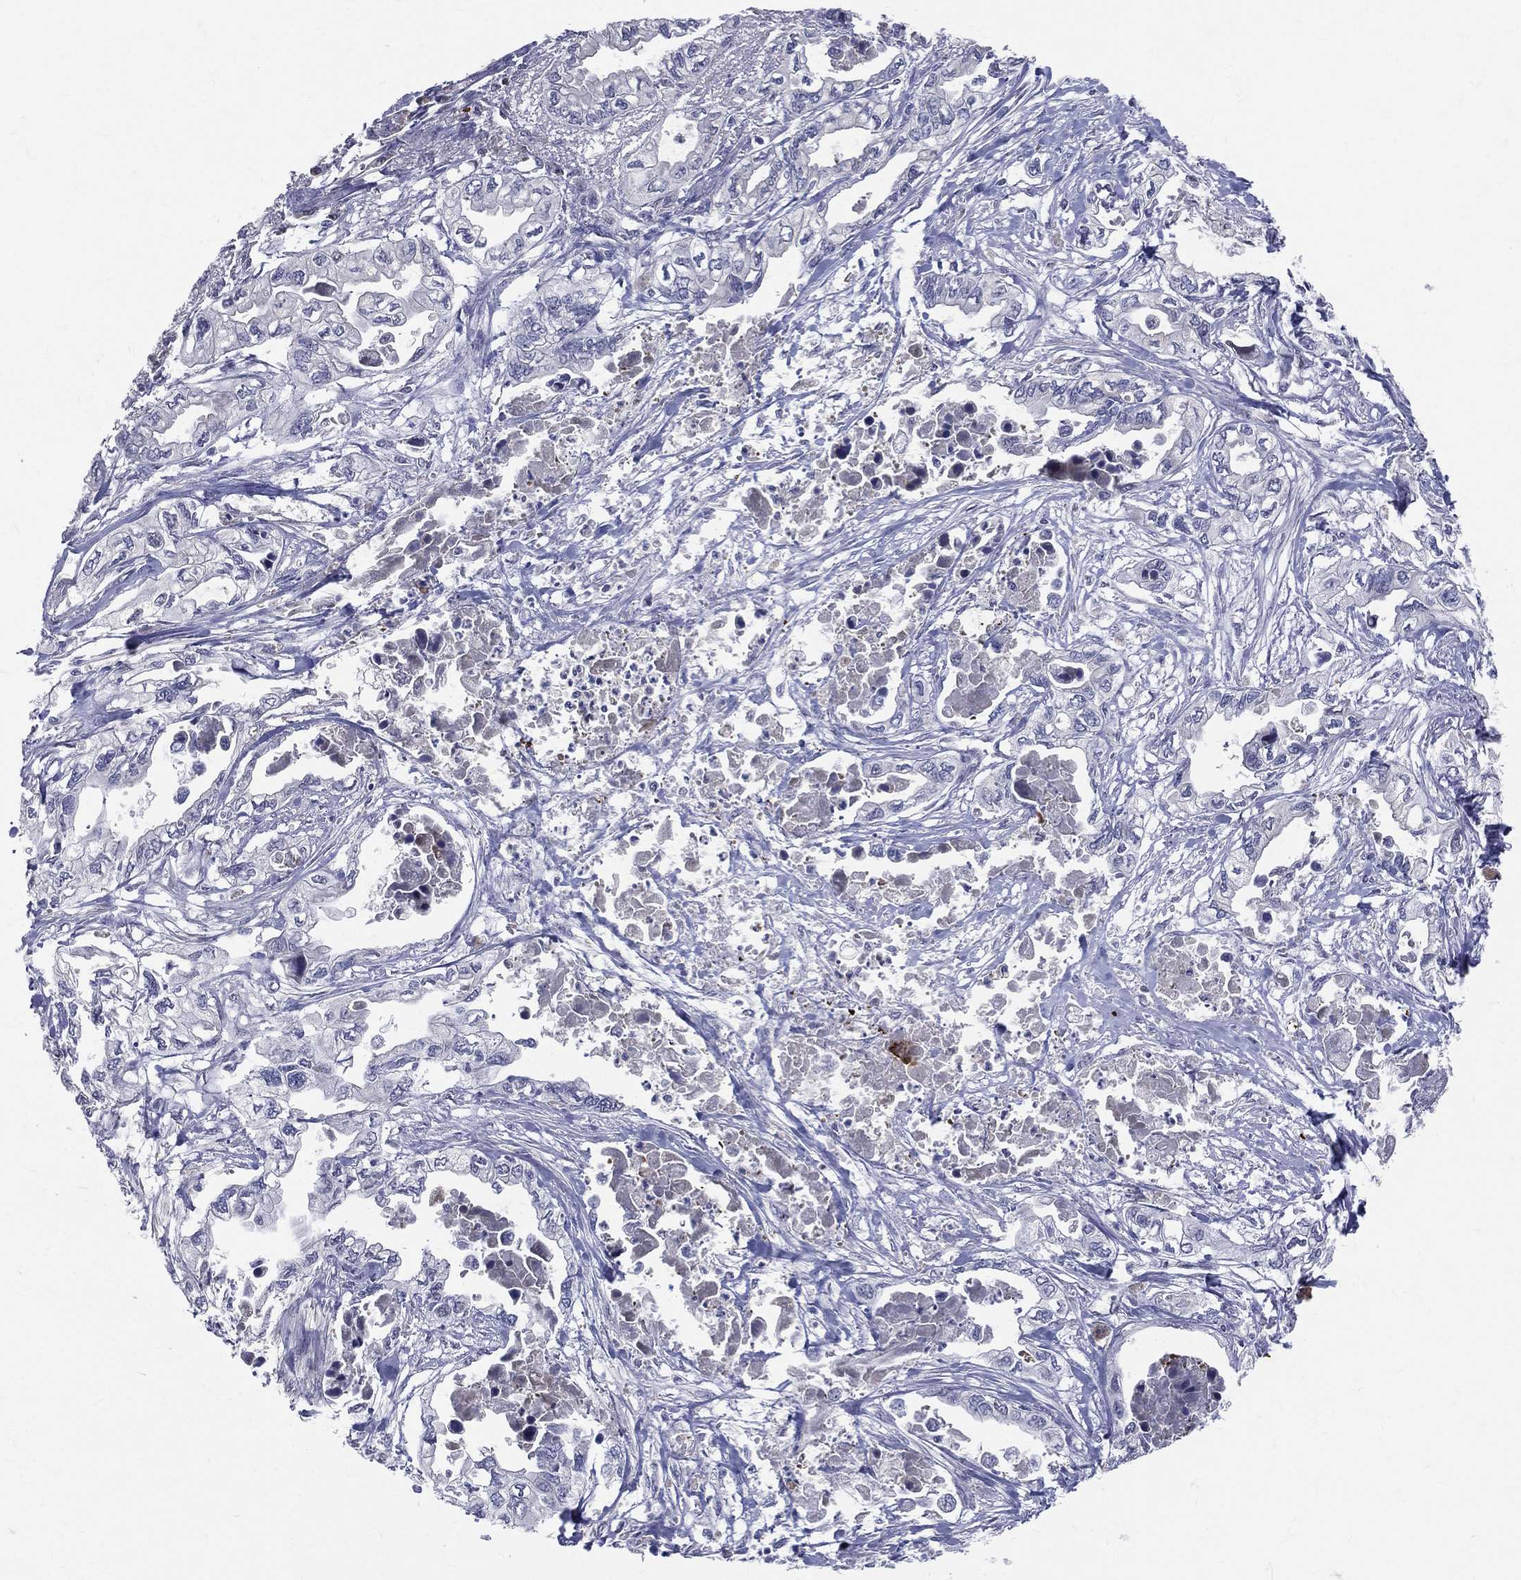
{"staining": {"intensity": "negative", "quantity": "none", "location": "none"}, "tissue": "pancreatic cancer", "cell_type": "Tumor cells", "image_type": "cancer", "snomed": [{"axis": "morphology", "description": "Adenocarcinoma, NOS"}, {"axis": "topography", "description": "Pancreas"}], "caption": "Immunohistochemical staining of pancreatic cancer (adenocarcinoma) demonstrates no significant expression in tumor cells.", "gene": "DLG4", "patient": {"sex": "male", "age": 68}}